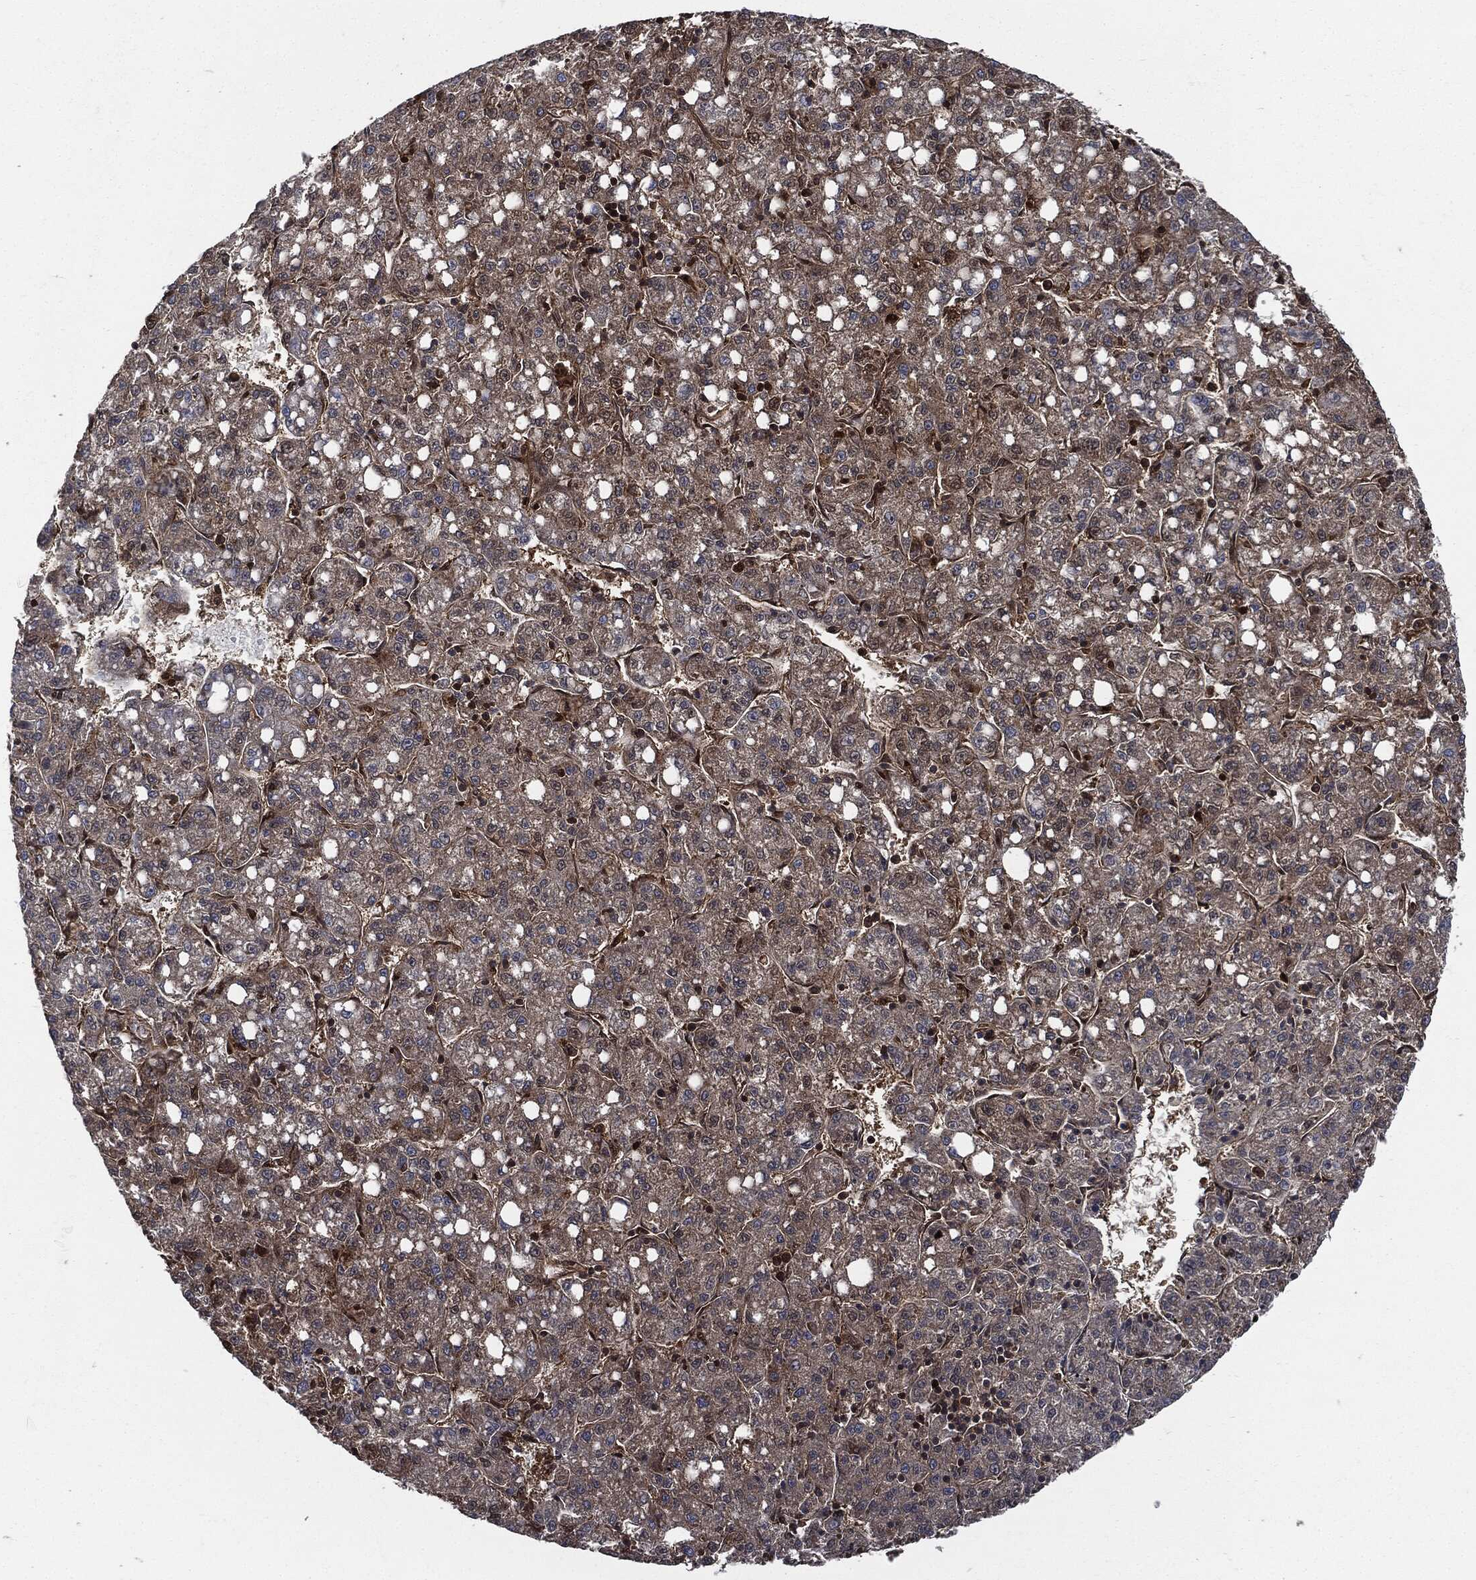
{"staining": {"intensity": "weak", "quantity": "<25%", "location": "cytoplasmic/membranous"}, "tissue": "liver cancer", "cell_type": "Tumor cells", "image_type": "cancer", "snomed": [{"axis": "morphology", "description": "Carcinoma, Hepatocellular, NOS"}, {"axis": "topography", "description": "Liver"}], "caption": "The micrograph exhibits no significant expression in tumor cells of liver cancer (hepatocellular carcinoma). (Stains: DAB (3,3'-diaminobenzidine) immunohistochemistry (IHC) with hematoxylin counter stain, Microscopy: brightfield microscopy at high magnification).", "gene": "XPNPEP1", "patient": {"sex": "female", "age": 65}}